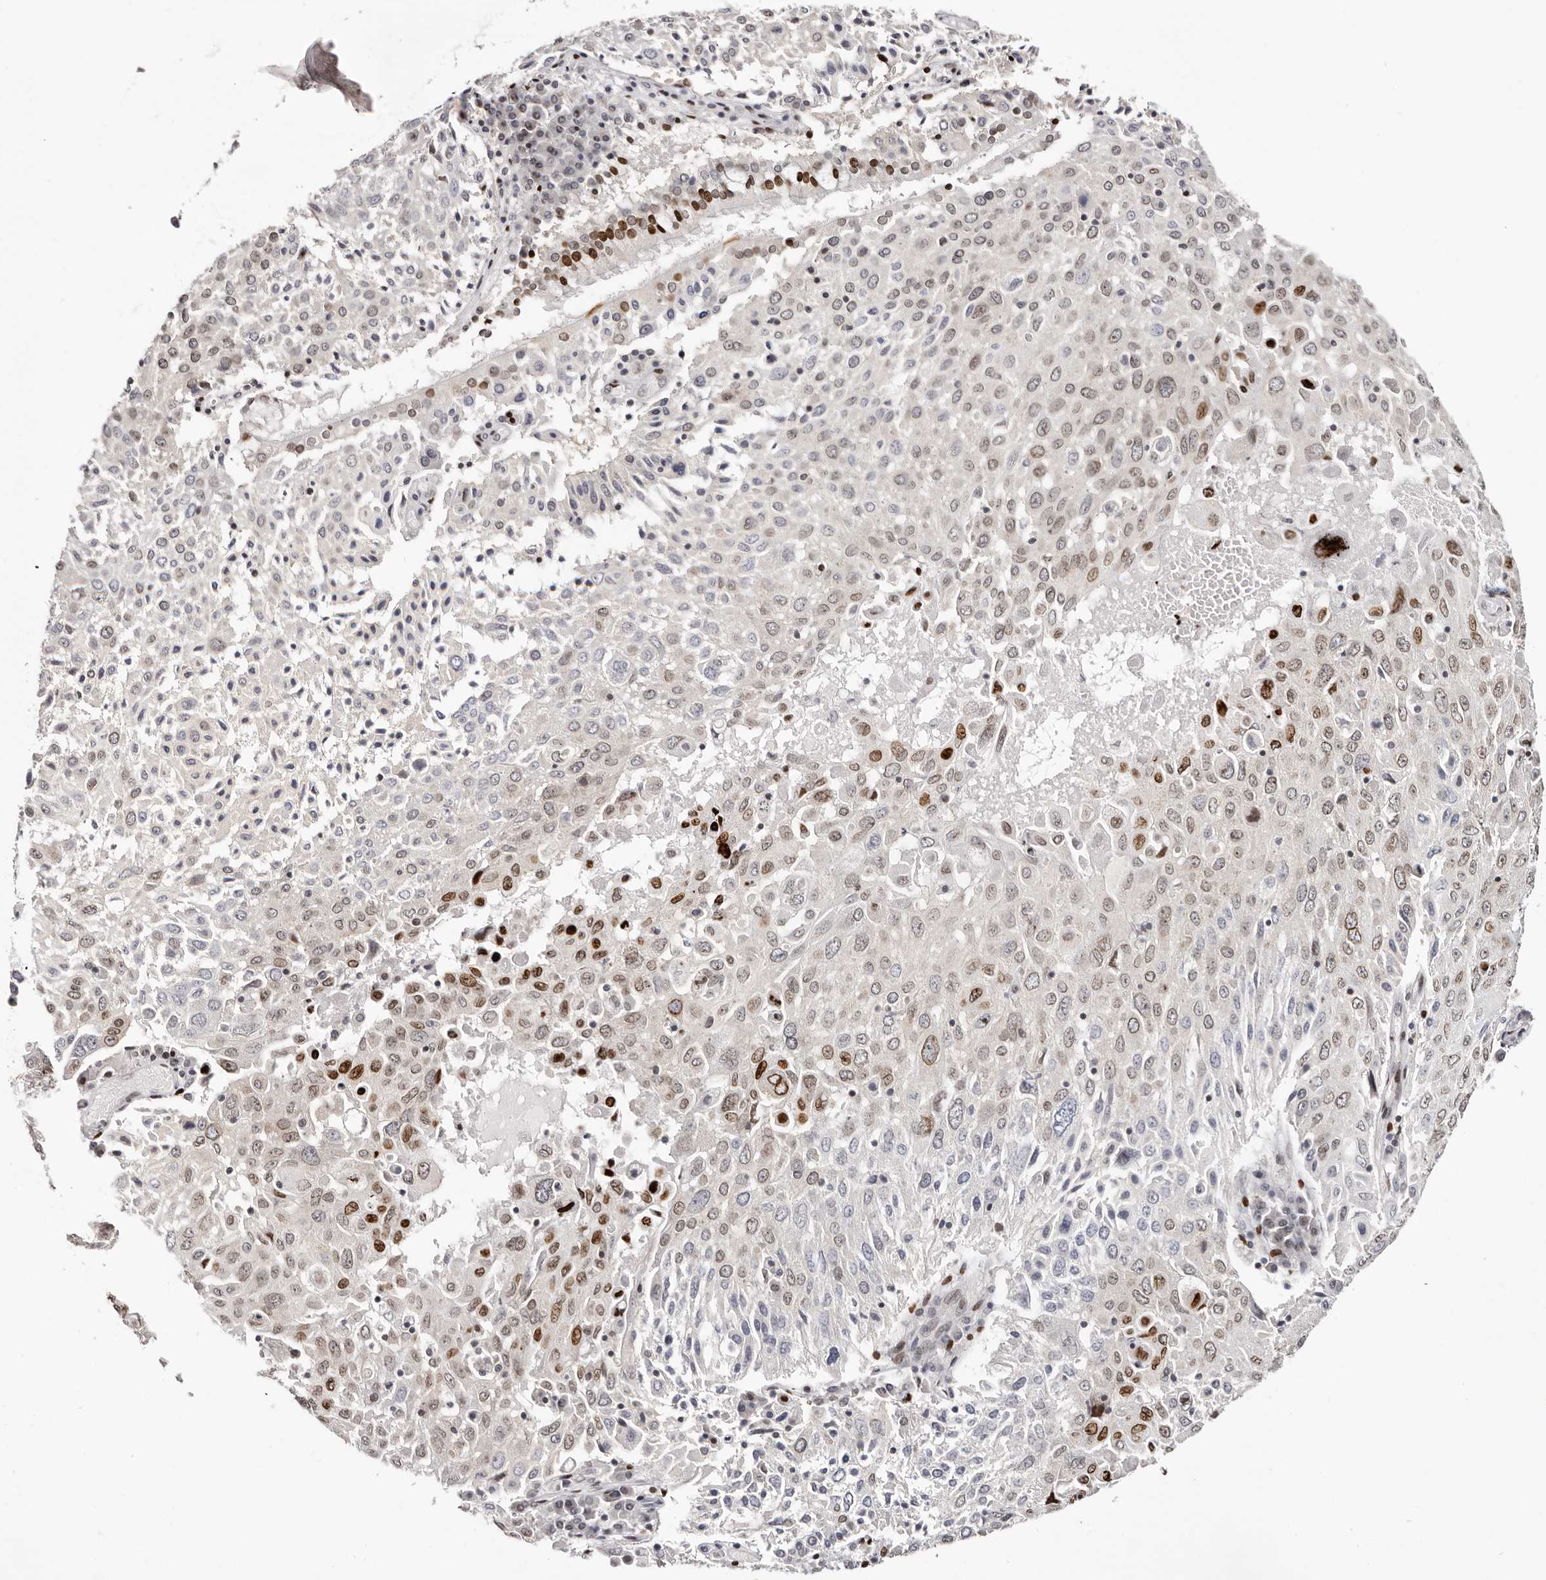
{"staining": {"intensity": "strong", "quantity": "<25%", "location": "cytoplasmic/membranous,nuclear"}, "tissue": "lung cancer", "cell_type": "Tumor cells", "image_type": "cancer", "snomed": [{"axis": "morphology", "description": "Squamous cell carcinoma, NOS"}, {"axis": "topography", "description": "Lung"}], "caption": "Lung cancer (squamous cell carcinoma) stained with DAB (3,3'-diaminobenzidine) immunohistochemistry reveals medium levels of strong cytoplasmic/membranous and nuclear expression in approximately <25% of tumor cells. Using DAB (brown) and hematoxylin (blue) stains, captured at high magnification using brightfield microscopy.", "gene": "NUP153", "patient": {"sex": "male", "age": 65}}